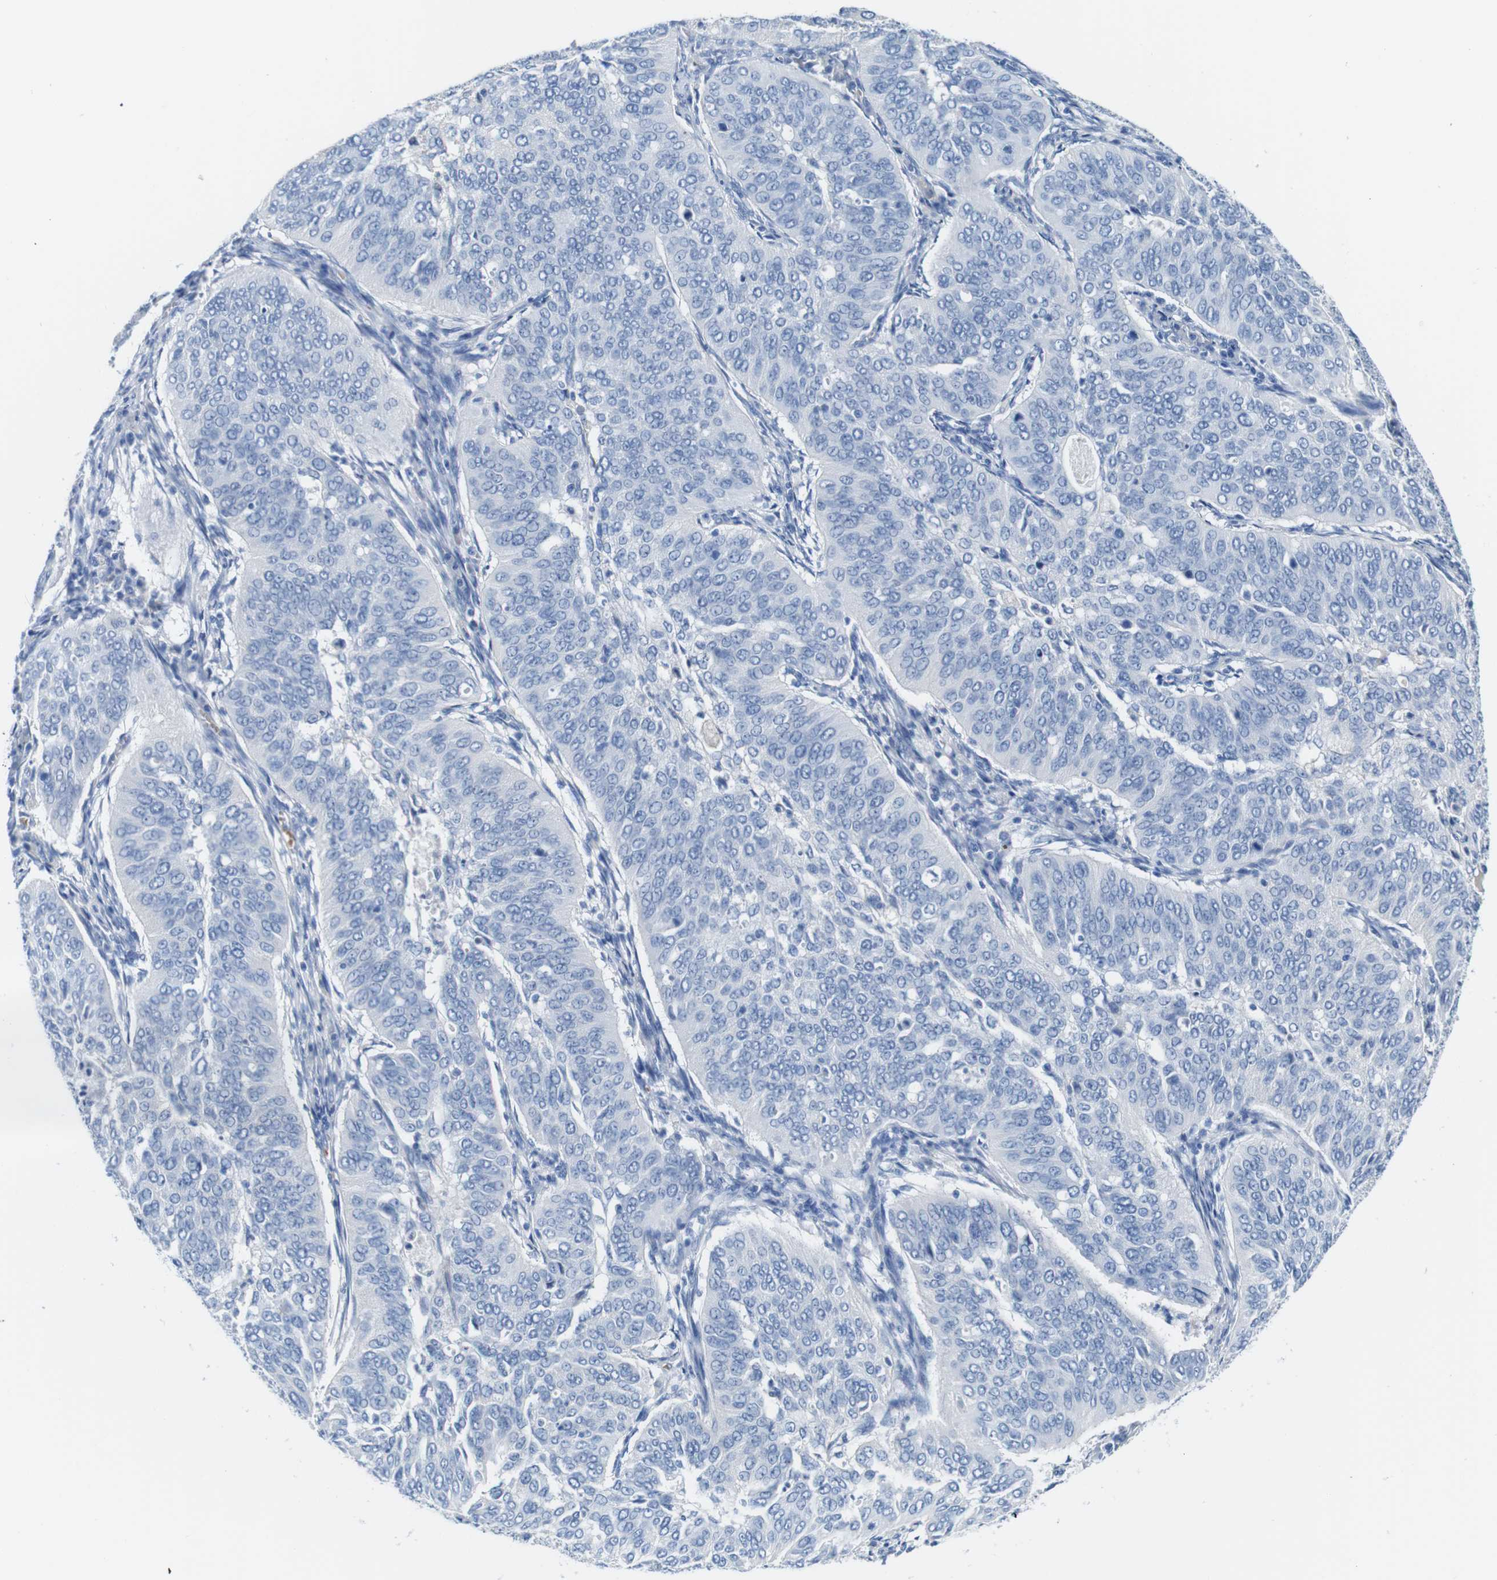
{"staining": {"intensity": "negative", "quantity": "none", "location": "none"}, "tissue": "cervical cancer", "cell_type": "Tumor cells", "image_type": "cancer", "snomed": [{"axis": "morphology", "description": "Normal tissue, NOS"}, {"axis": "morphology", "description": "Squamous cell carcinoma, NOS"}, {"axis": "topography", "description": "Cervix"}], "caption": "This is a image of IHC staining of cervical cancer, which shows no expression in tumor cells.", "gene": "IGSF8", "patient": {"sex": "female", "age": 39}}